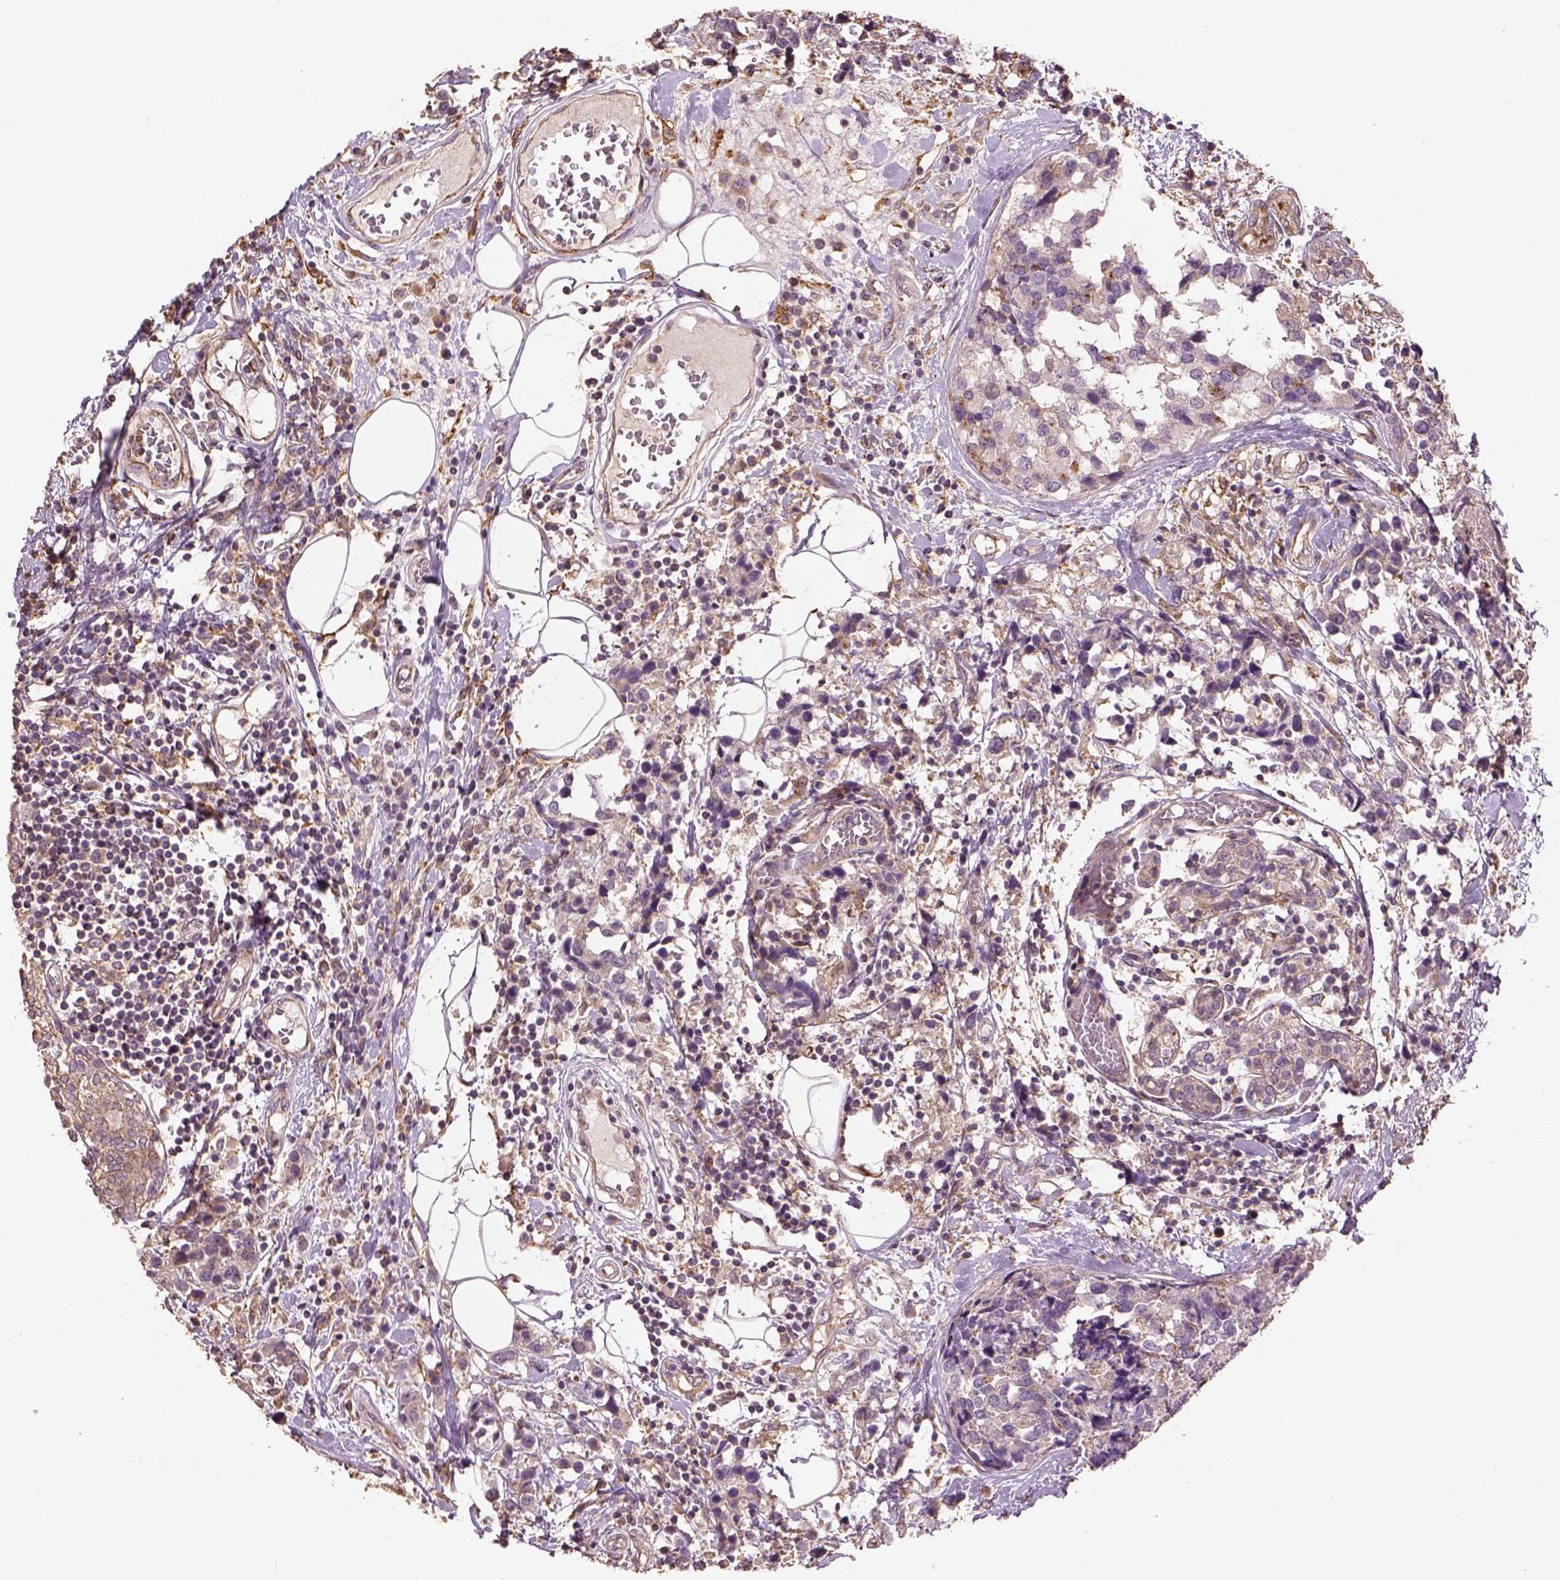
{"staining": {"intensity": "weak", "quantity": ">75%", "location": "cytoplasmic/membranous"}, "tissue": "breast cancer", "cell_type": "Tumor cells", "image_type": "cancer", "snomed": [{"axis": "morphology", "description": "Lobular carcinoma"}, {"axis": "topography", "description": "Breast"}], "caption": "Breast cancer (lobular carcinoma) tissue displays weak cytoplasmic/membranous staining in about >75% of tumor cells", "gene": "AP1B1", "patient": {"sex": "female", "age": 59}}